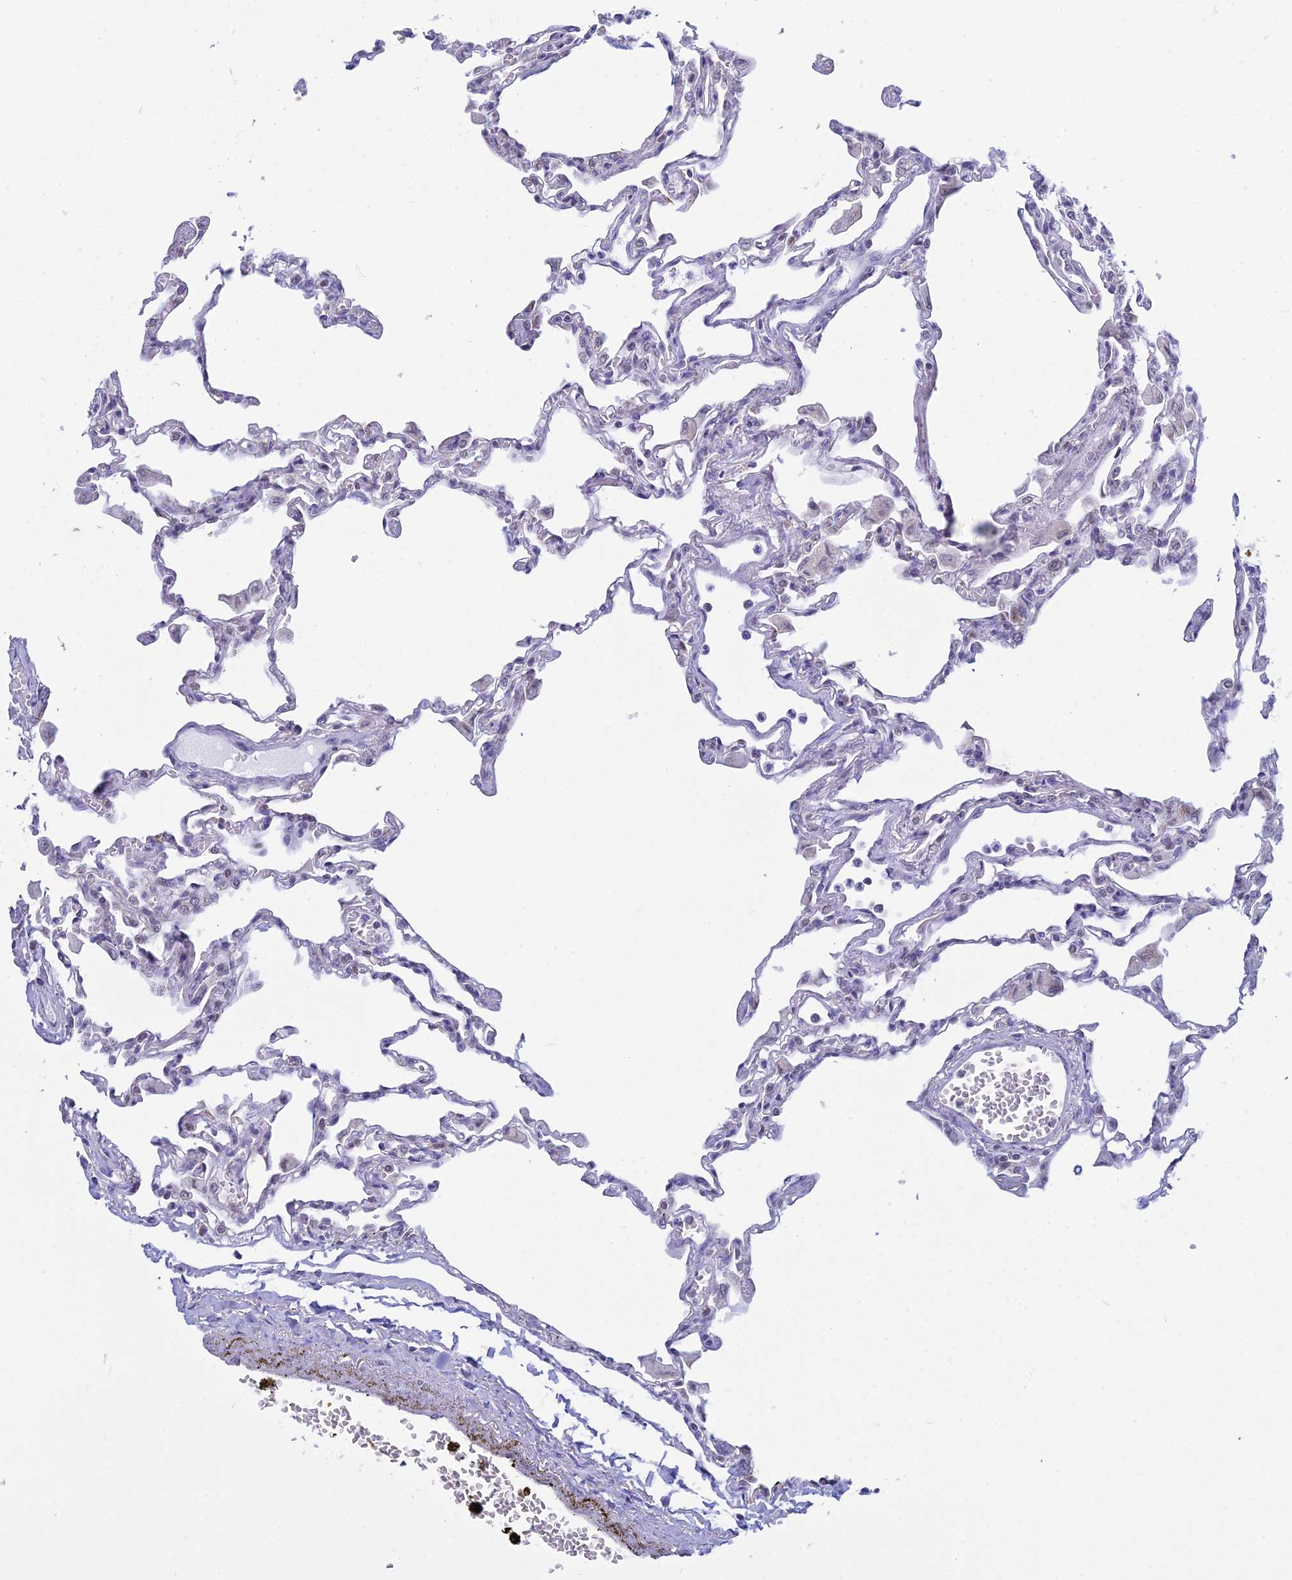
{"staining": {"intensity": "weak", "quantity": "25%-75%", "location": "nuclear"}, "tissue": "lung", "cell_type": "Alveolar cells", "image_type": "normal", "snomed": [{"axis": "morphology", "description": "Normal tissue, NOS"}, {"axis": "topography", "description": "Bronchus"}, {"axis": "topography", "description": "Lung"}], "caption": "An image of human lung stained for a protein reveals weak nuclear brown staining in alveolar cells. (DAB (3,3'-diaminobenzidine) = brown stain, brightfield microscopy at high magnification).", "gene": "KLF14", "patient": {"sex": "female", "age": 49}}